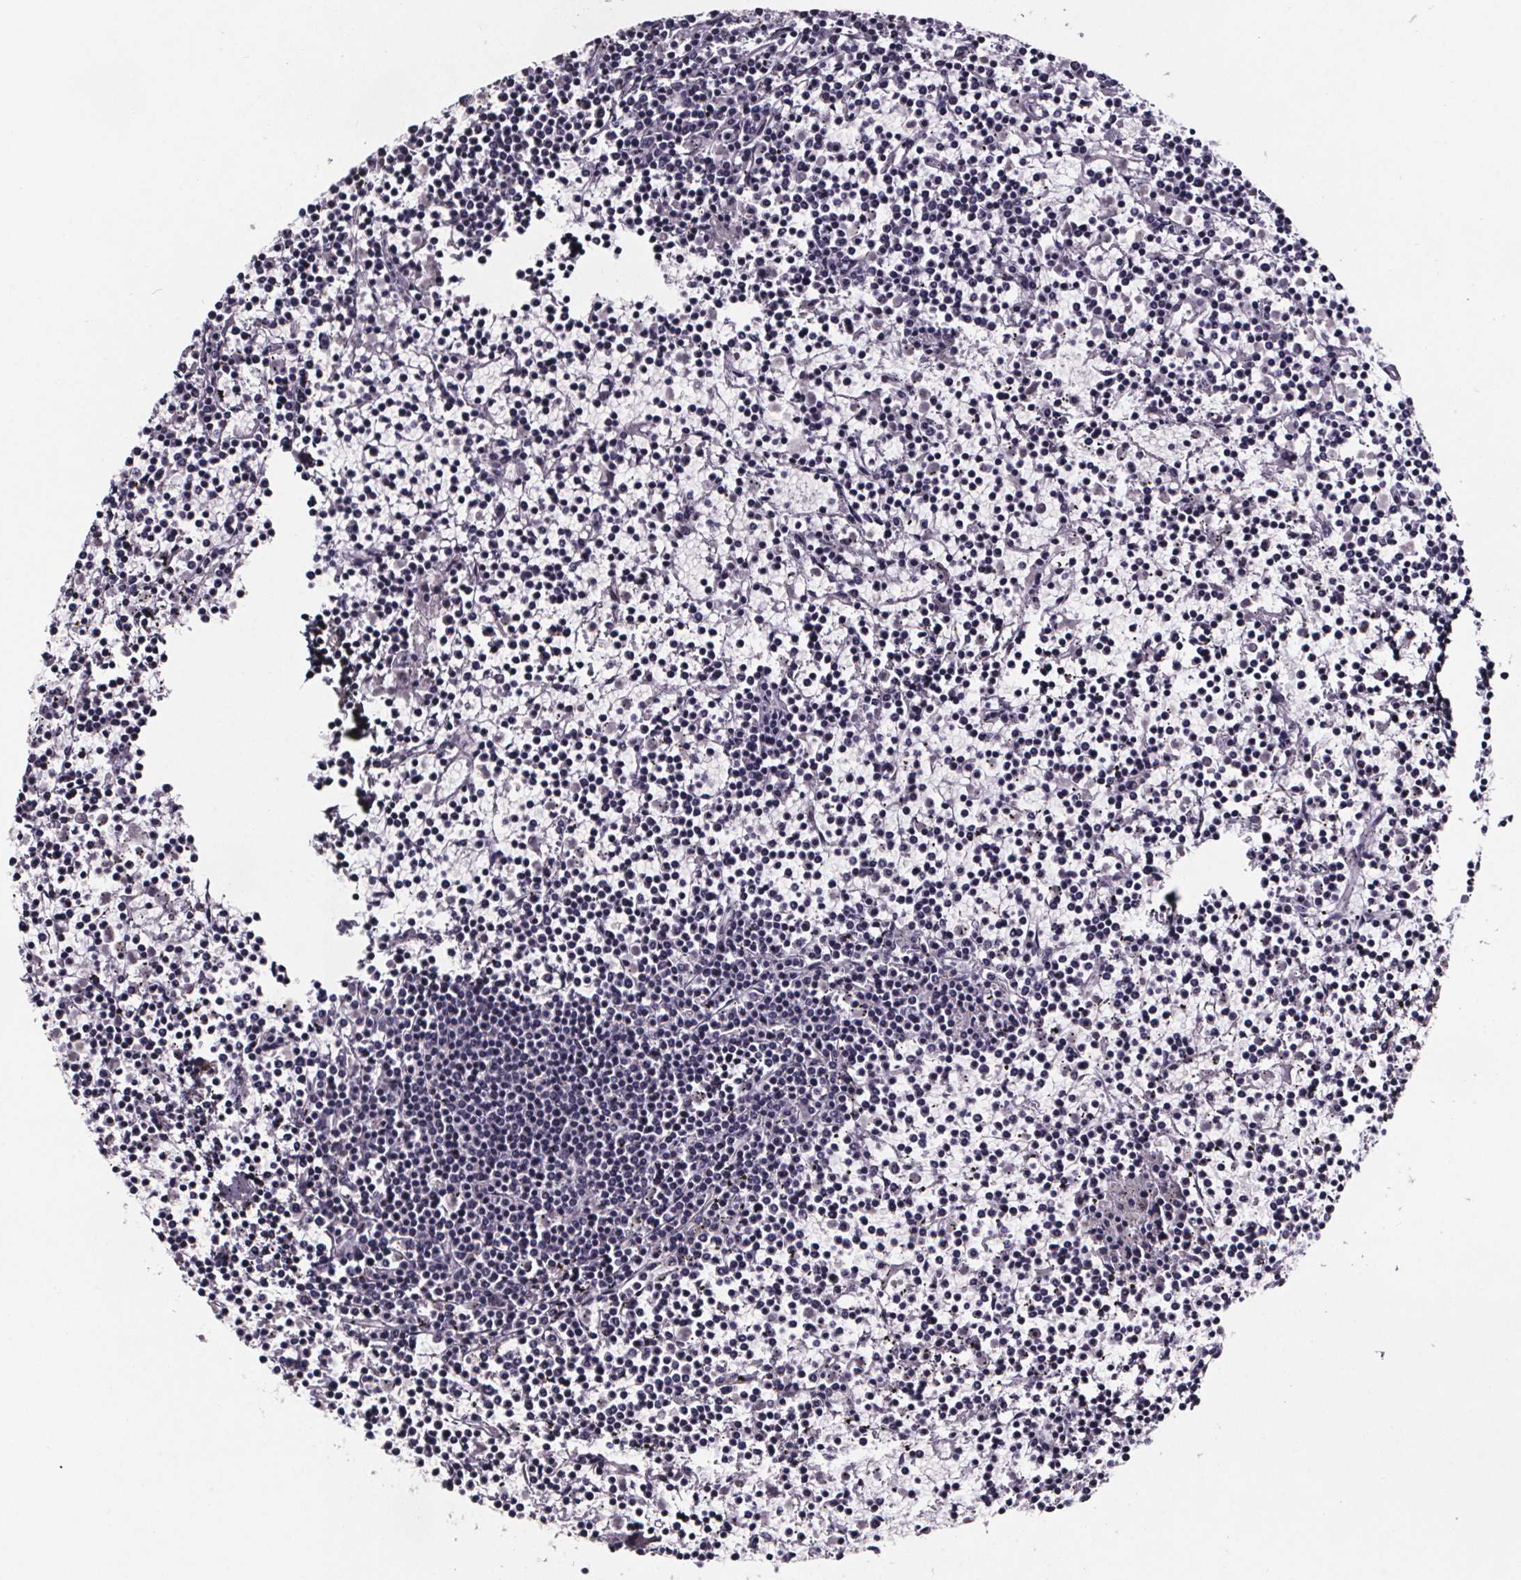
{"staining": {"intensity": "negative", "quantity": "none", "location": "none"}, "tissue": "lymphoma", "cell_type": "Tumor cells", "image_type": "cancer", "snomed": [{"axis": "morphology", "description": "Malignant lymphoma, non-Hodgkin's type, Low grade"}, {"axis": "topography", "description": "Spleen"}], "caption": "This is a photomicrograph of immunohistochemistry (IHC) staining of lymphoma, which shows no expression in tumor cells.", "gene": "AR", "patient": {"sex": "female", "age": 19}}